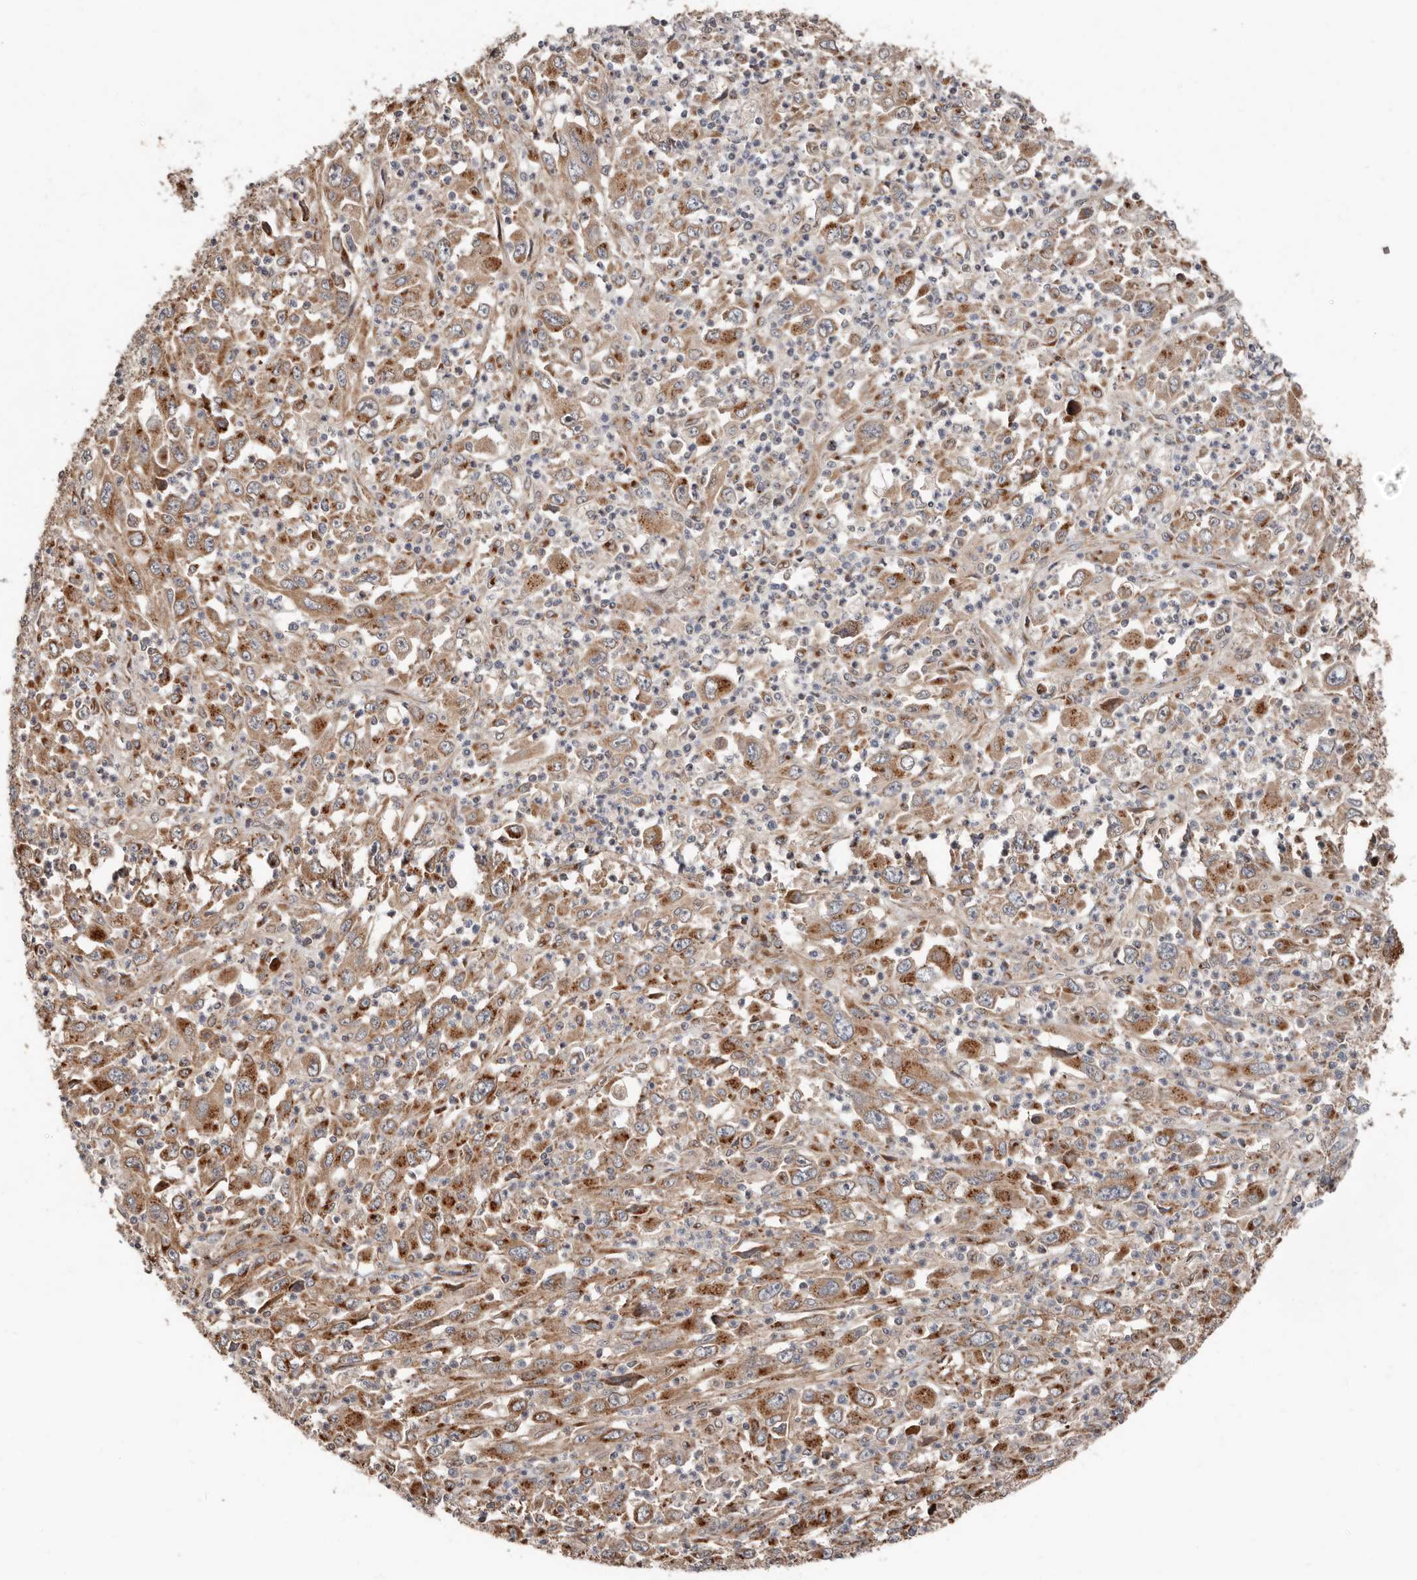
{"staining": {"intensity": "moderate", "quantity": ">75%", "location": "cytoplasmic/membranous"}, "tissue": "melanoma", "cell_type": "Tumor cells", "image_type": "cancer", "snomed": [{"axis": "morphology", "description": "Malignant melanoma, Metastatic site"}, {"axis": "topography", "description": "Skin"}], "caption": "Malignant melanoma (metastatic site) was stained to show a protein in brown. There is medium levels of moderate cytoplasmic/membranous positivity in approximately >75% of tumor cells.", "gene": "COG1", "patient": {"sex": "female", "age": 56}}